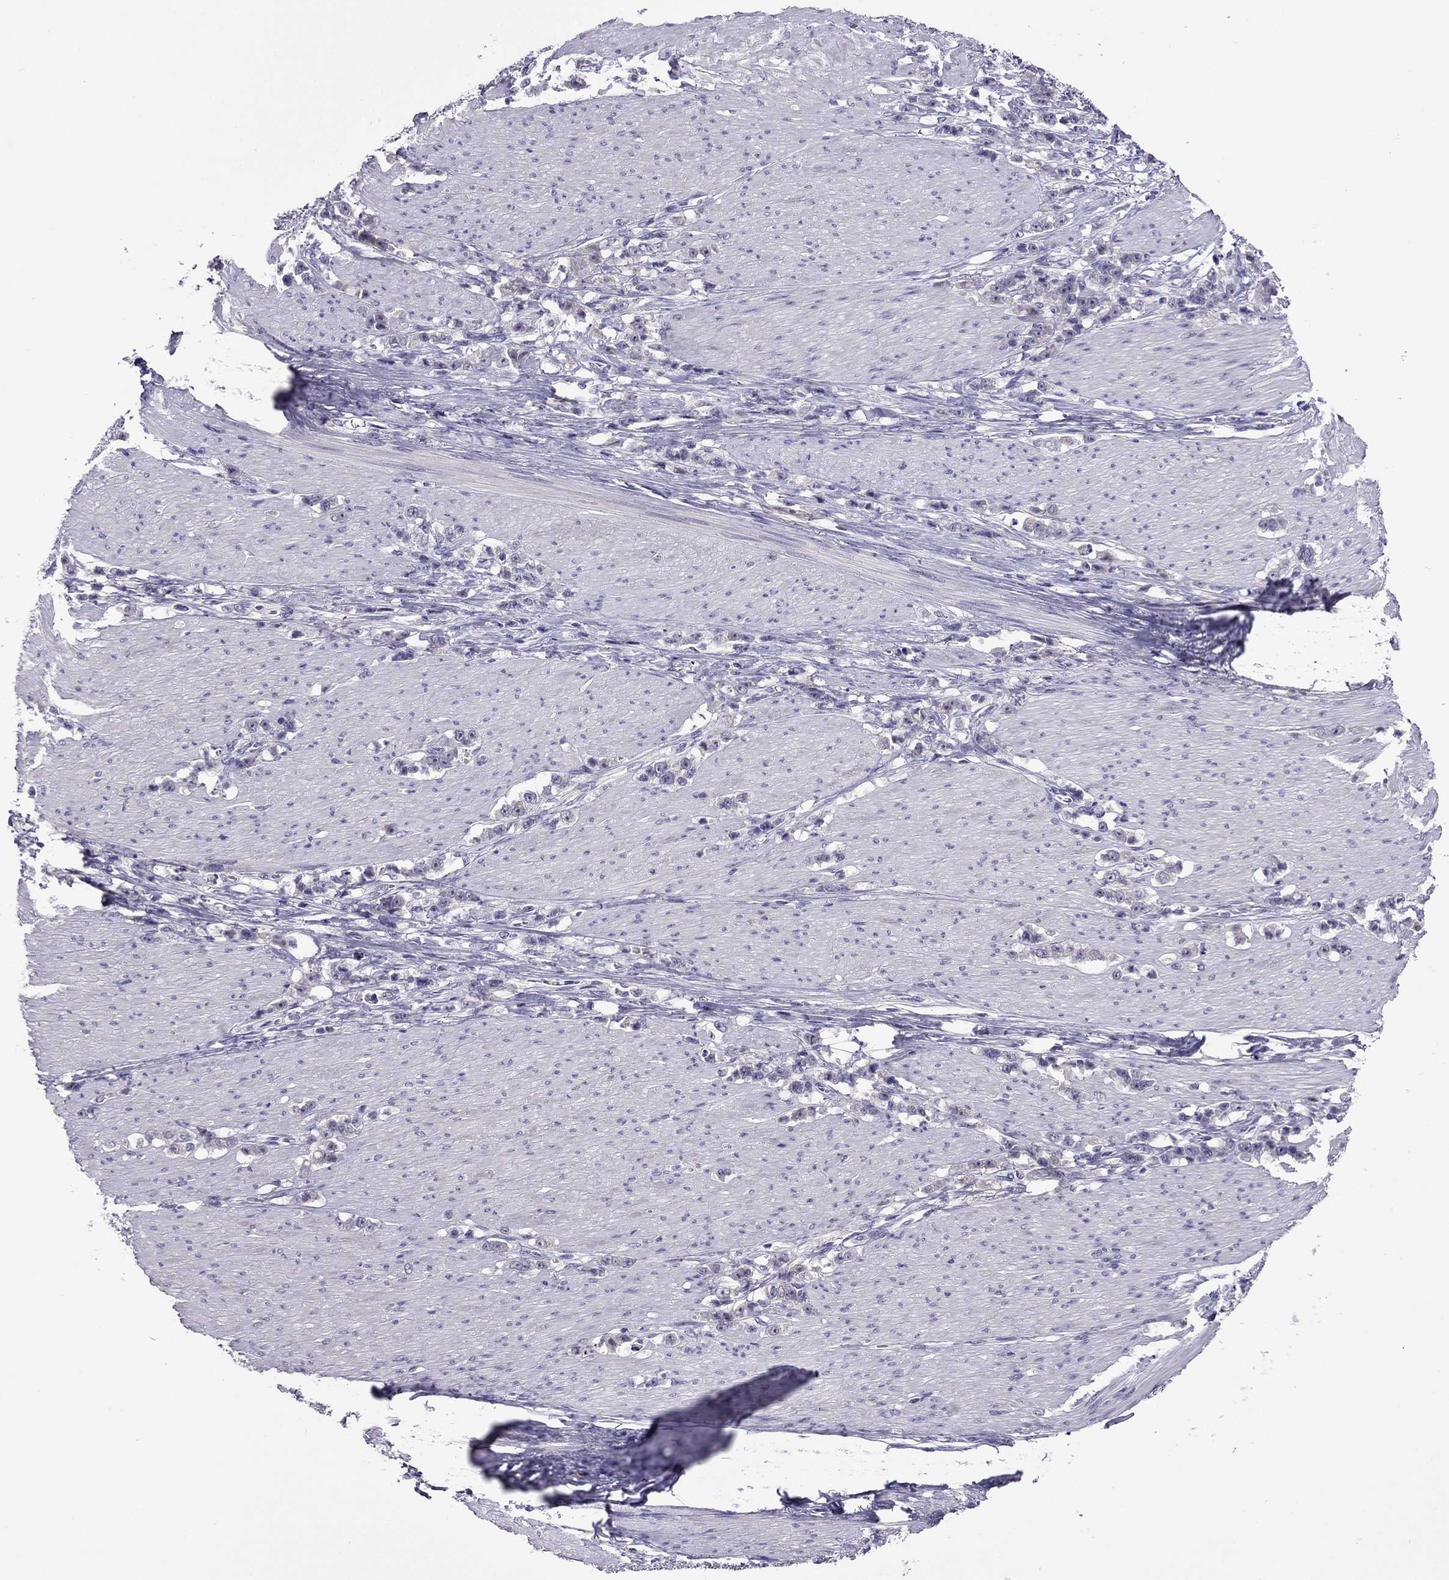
{"staining": {"intensity": "negative", "quantity": "none", "location": "none"}, "tissue": "stomach cancer", "cell_type": "Tumor cells", "image_type": "cancer", "snomed": [{"axis": "morphology", "description": "Adenocarcinoma, NOS"}, {"axis": "topography", "description": "Stomach, lower"}], "caption": "Histopathology image shows no protein expression in tumor cells of stomach cancer (adenocarcinoma) tissue.", "gene": "SPTBN4", "patient": {"sex": "male", "age": 88}}